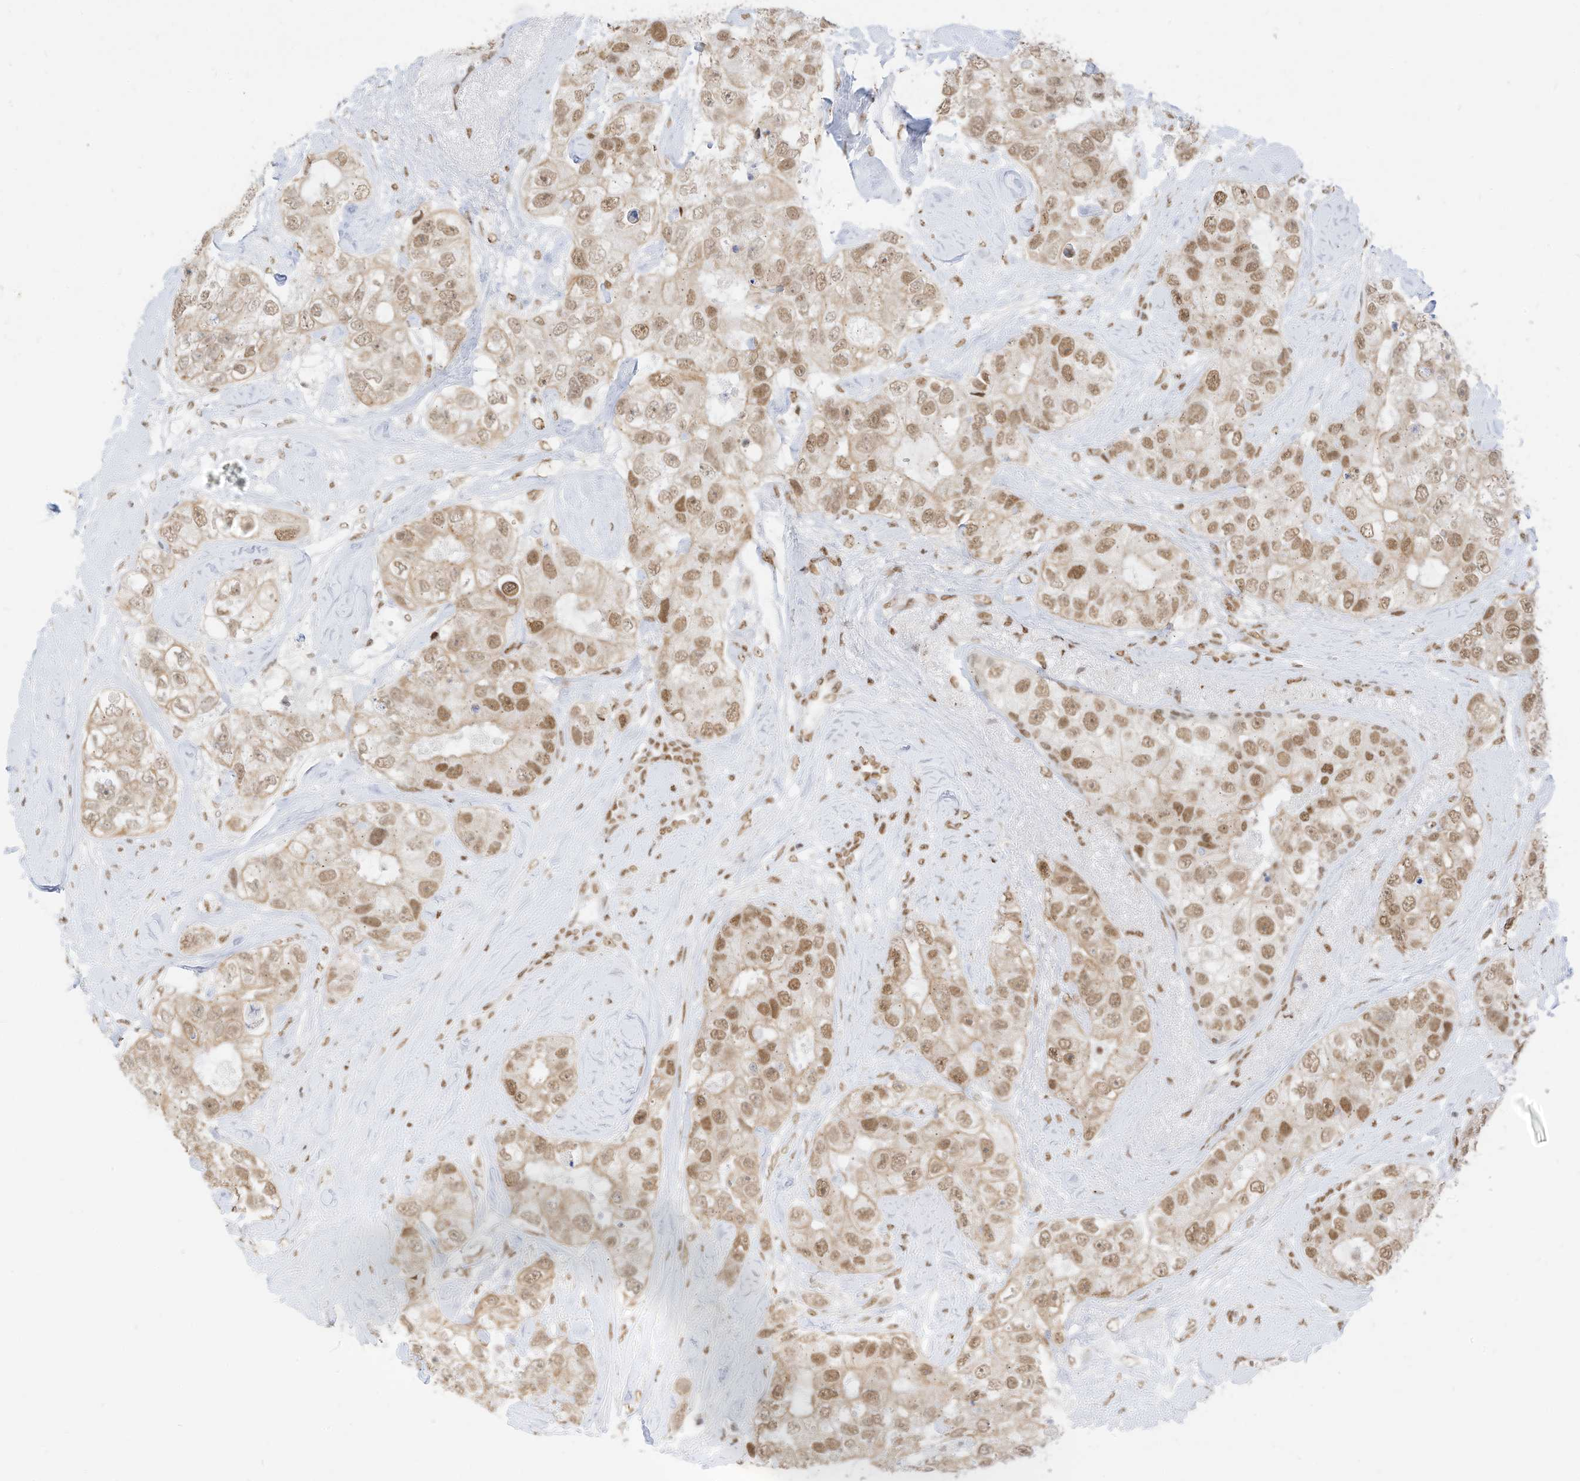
{"staining": {"intensity": "moderate", "quantity": ">75%", "location": "nuclear"}, "tissue": "breast cancer", "cell_type": "Tumor cells", "image_type": "cancer", "snomed": [{"axis": "morphology", "description": "Duct carcinoma"}, {"axis": "topography", "description": "Breast"}], "caption": "This is a micrograph of immunohistochemistry staining of breast intraductal carcinoma, which shows moderate positivity in the nuclear of tumor cells.", "gene": "SMARCA2", "patient": {"sex": "female", "age": 62}}